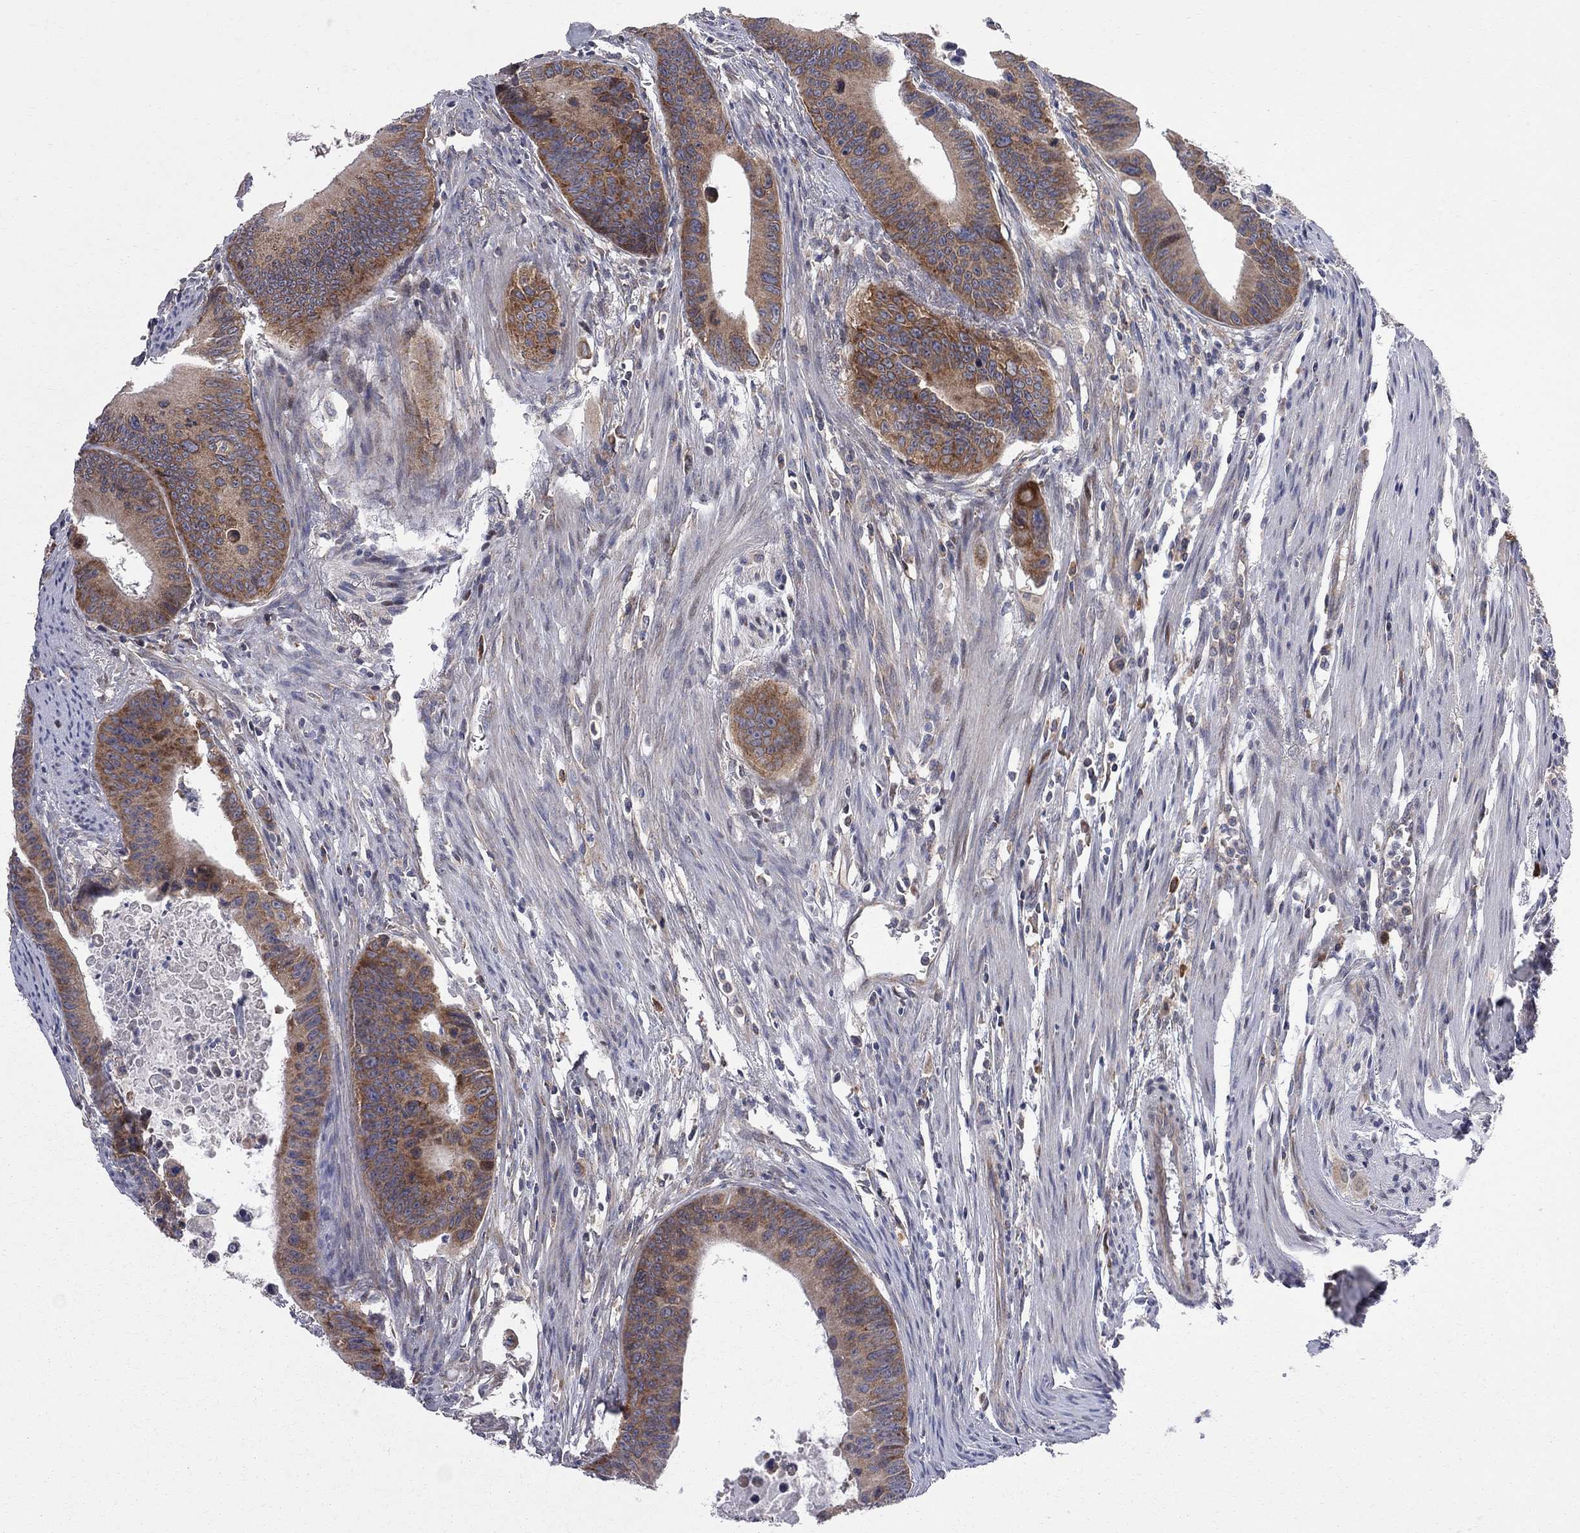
{"staining": {"intensity": "strong", "quantity": "25%-75%", "location": "cytoplasmic/membranous"}, "tissue": "colorectal cancer", "cell_type": "Tumor cells", "image_type": "cancer", "snomed": [{"axis": "morphology", "description": "Adenocarcinoma, NOS"}, {"axis": "topography", "description": "Colon"}], "caption": "Immunohistochemistry (IHC) histopathology image of neoplastic tissue: adenocarcinoma (colorectal) stained using IHC exhibits high levels of strong protein expression localized specifically in the cytoplasmic/membranous of tumor cells, appearing as a cytoplasmic/membranous brown color.", "gene": "CNOT11", "patient": {"sex": "female", "age": 87}}